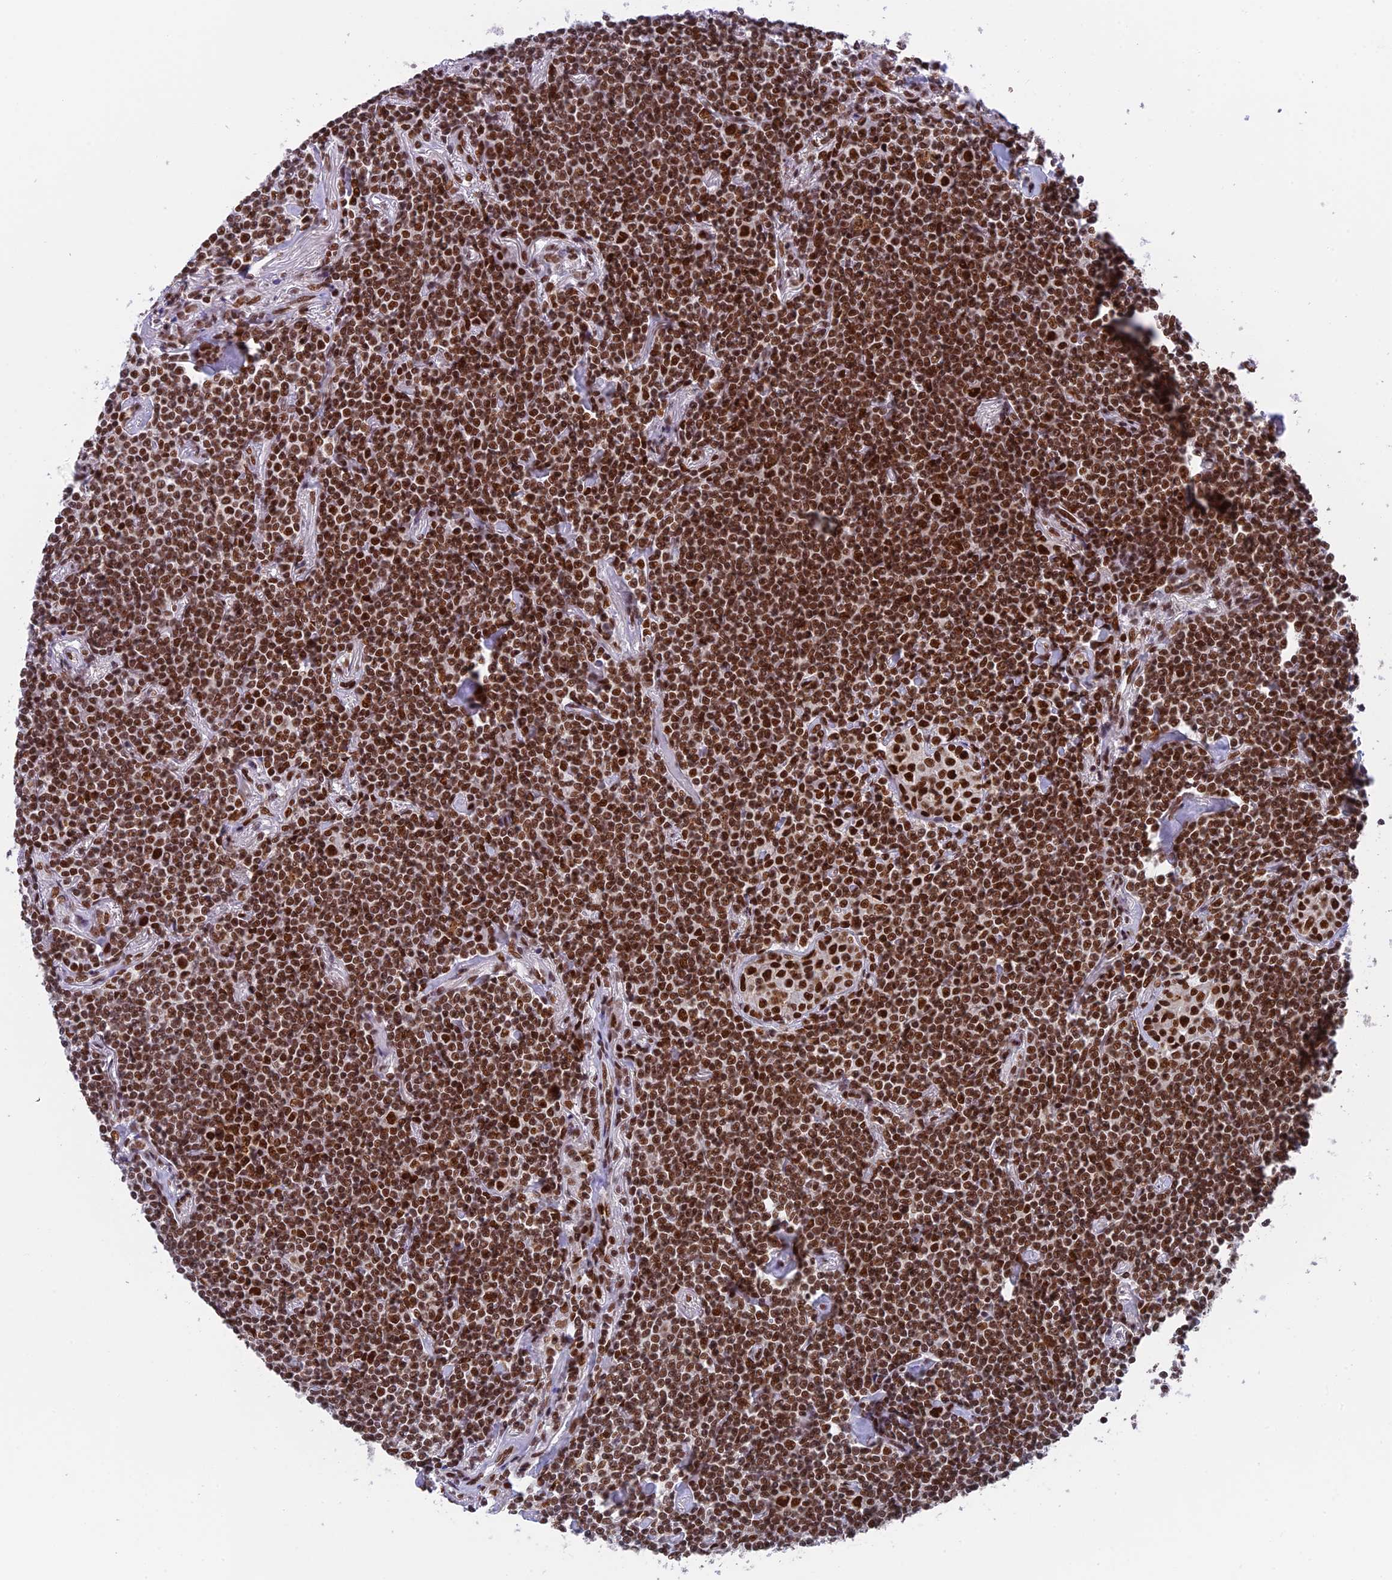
{"staining": {"intensity": "strong", "quantity": ">75%", "location": "nuclear"}, "tissue": "lymphoma", "cell_type": "Tumor cells", "image_type": "cancer", "snomed": [{"axis": "morphology", "description": "Malignant lymphoma, non-Hodgkin's type, Low grade"}, {"axis": "topography", "description": "Lung"}], "caption": "This micrograph demonstrates immunohistochemistry staining of human lymphoma, with high strong nuclear expression in approximately >75% of tumor cells.", "gene": "EEF1AKMT3", "patient": {"sex": "female", "age": 71}}